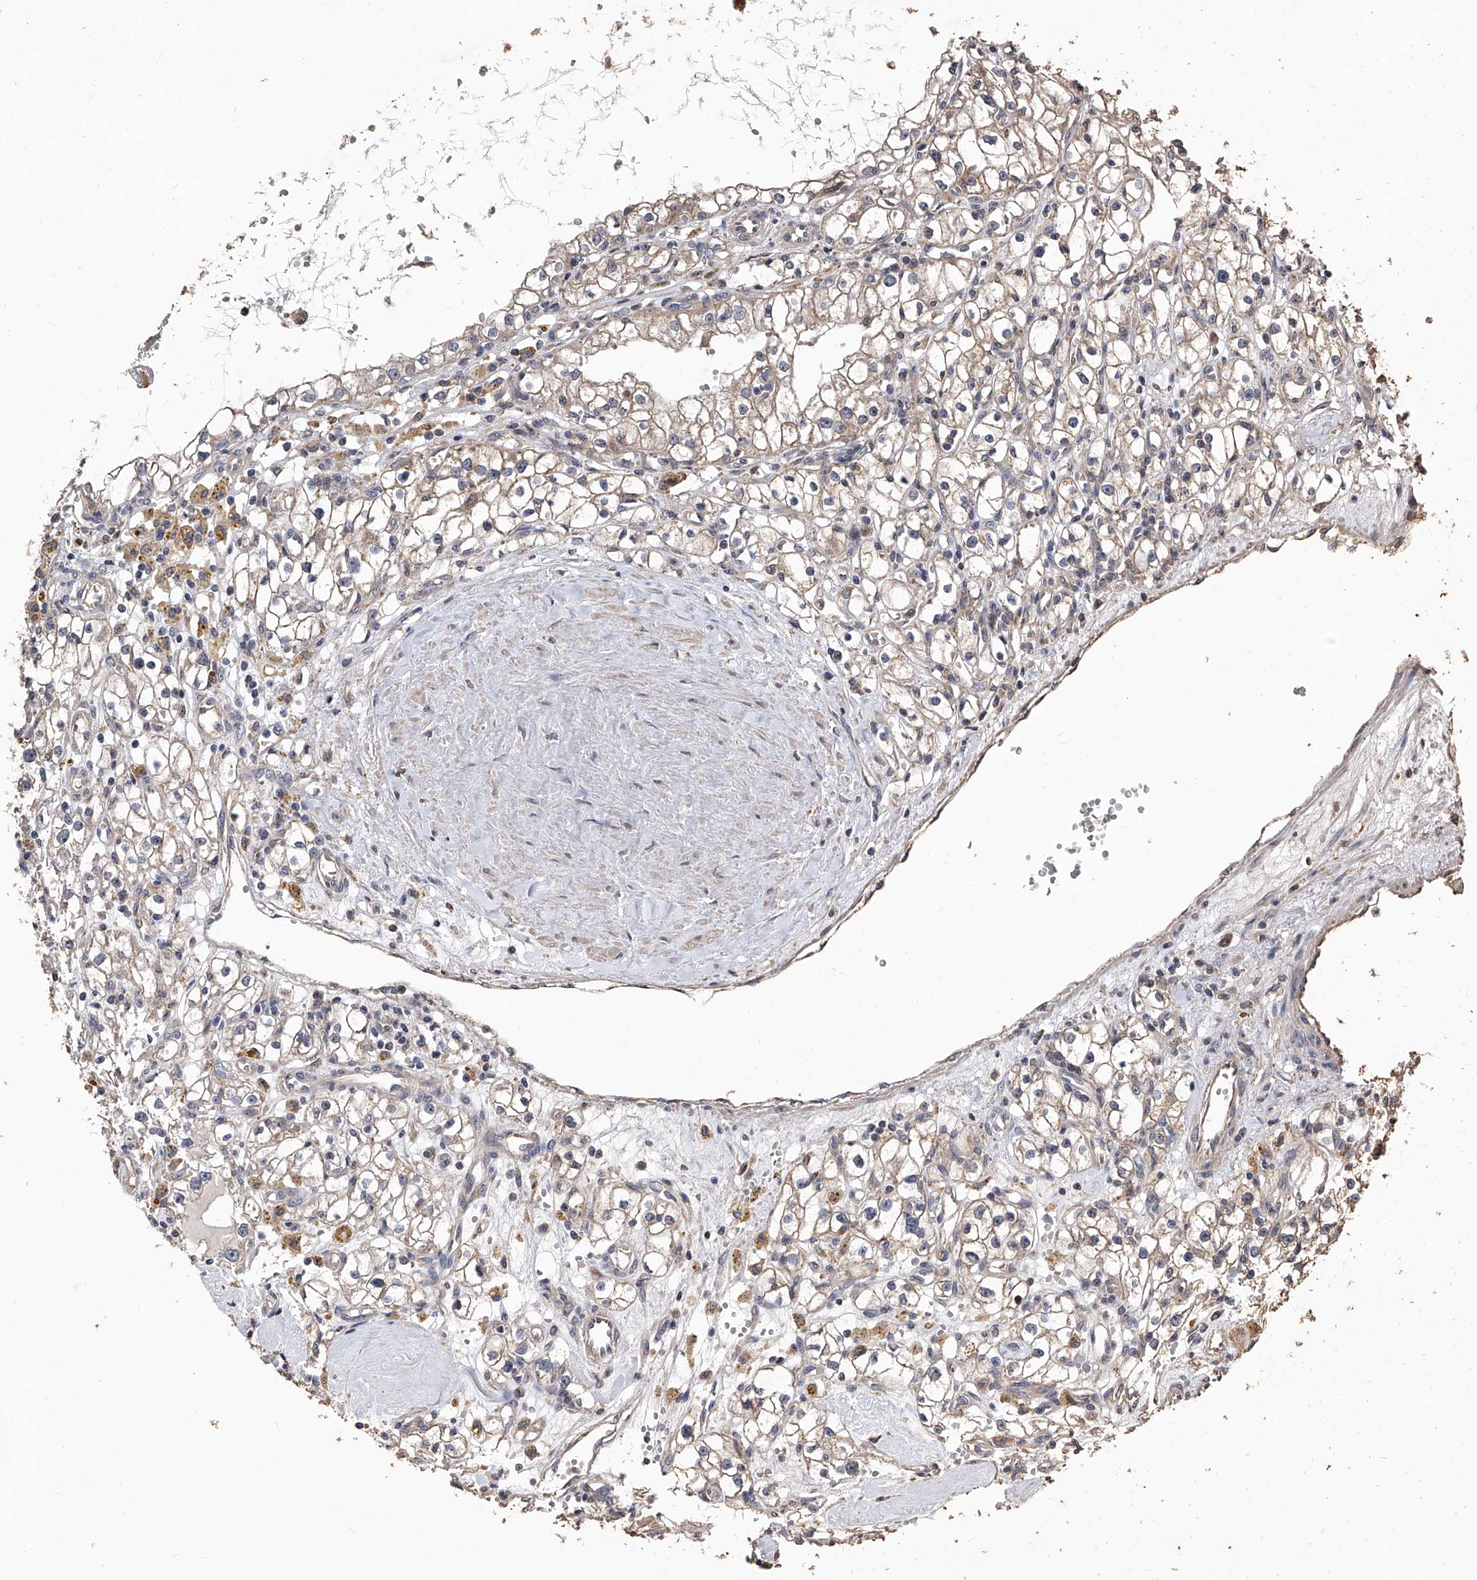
{"staining": {"intensity": "weak", "quantity": "<25%", "location": "cytoplasmic/membranous"}, "tissue": "renal cancer", "cell_type": "Tumor cells", "image_type": "cancer", "snomed": [{"axis": "morphology", "description": "Adenocarcinoma, NOS"}, {"axis": "topography", "description": "Kidney"}], "caption": "A histopathology image of human renal cancer is negative for staining in tumor cells.", "gene": "LTV1", "patient": {"sex": "male", "age": 56}}